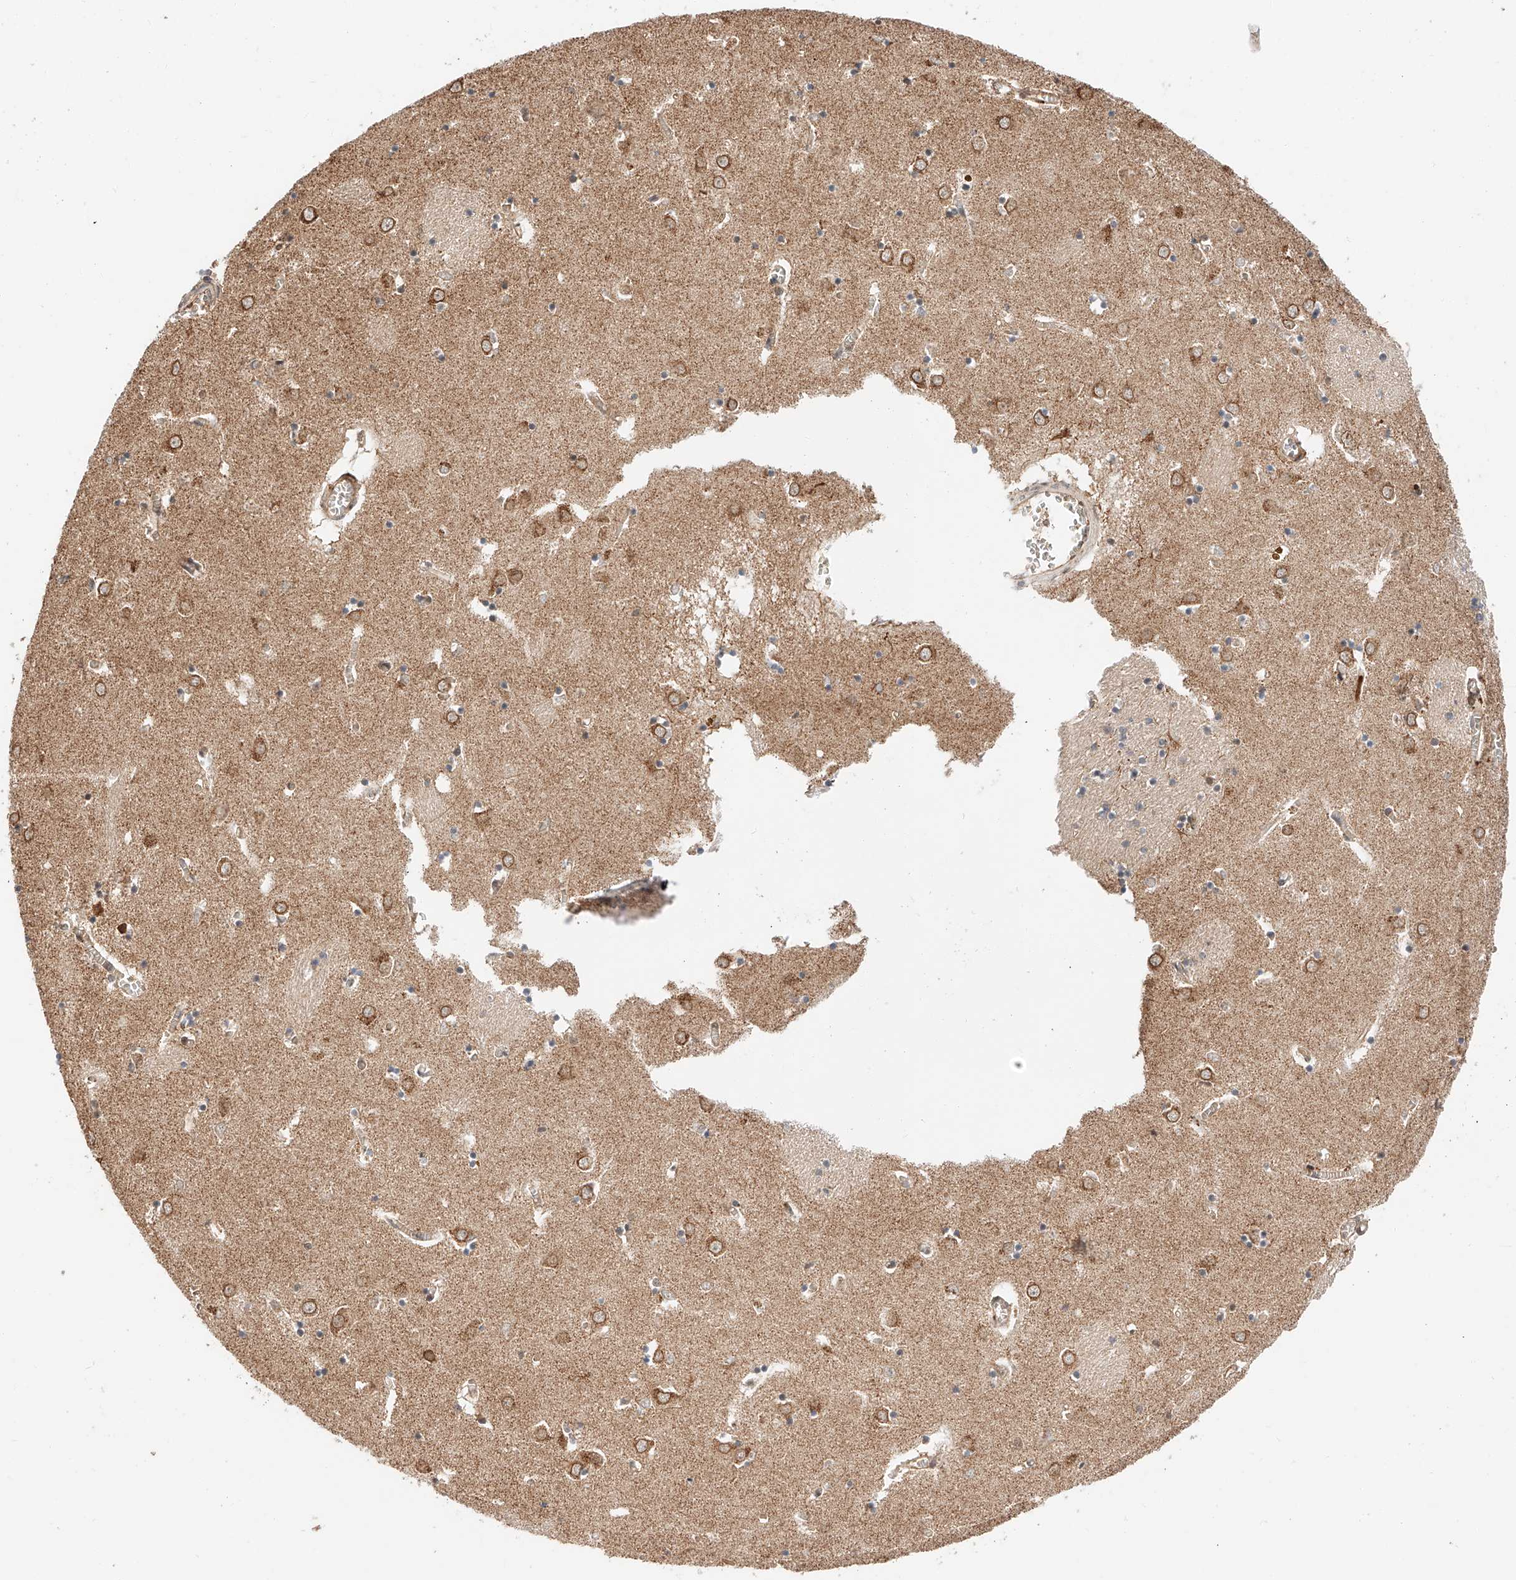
{"staining": {"intensity": "moderate", "quantity": "<25%", "location": "cytoplasmic/membranous,nuclear"}, "tissue": "caudate", "cell_type": "Glial cells", "image_type": "normal", "snomed": [{"axis": "morphology", "description": "Normal tissue, NOS"}, {"axis": "topography", "description": "Lateral ventricle wall"}], "caption": "High-power microscopy captured an immunohistochemistry (IHC) image of benign caudate, revealing moderate cytoplasmic/membranous,nuclear positivity in about <25% of glial cells. The staining was performed using DAB to visualize the protein expression in brown, while the nuclei were stained in blue with hematoxylin (Magnification: 20x).", "gene": "THTPA", "patient": {"sex": "male", "age": 70}}